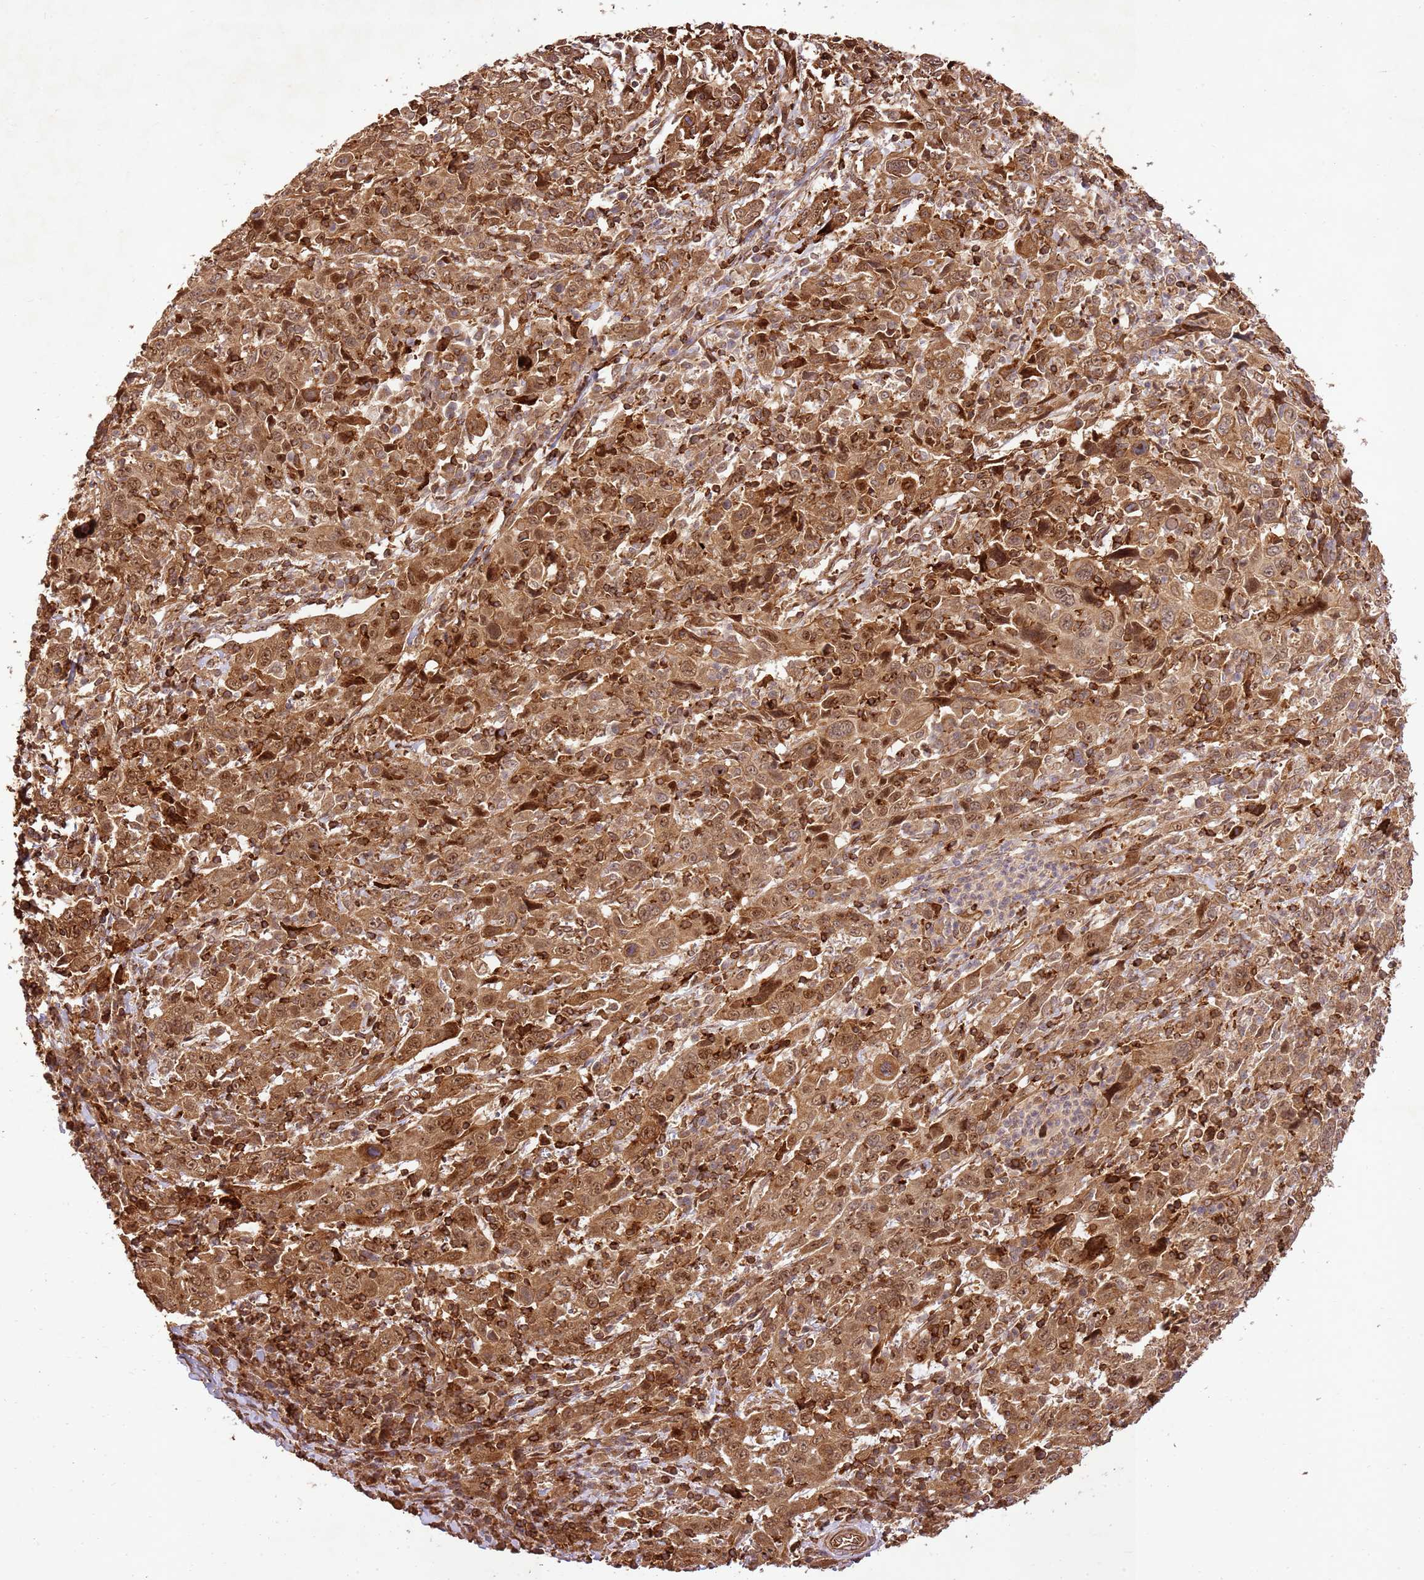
{"staining": {"intensity": "moderate", "quantity": ">75%", "location": "cytoplasmic/membranous,nuclear"}, "tissue": "cervical cancer", "cell_type": "Tumor cells", "image_type": "cancer", "snomed": [{"axis": "morphology", "description": "Squamous cell carcinoma, NOS"}, {"axis": "topography", "description": "Cervix"}], "caption": "Approximately >75% of tumor cells in cervical cancer (squamous cell carcinoma) show moderate cytoplasmic/membranous and nuclear protein positivity as visualized by brown immunohistochemical staining.", "gene": "KATNAL2", "patient": {"sex": "female", "age": 46}}